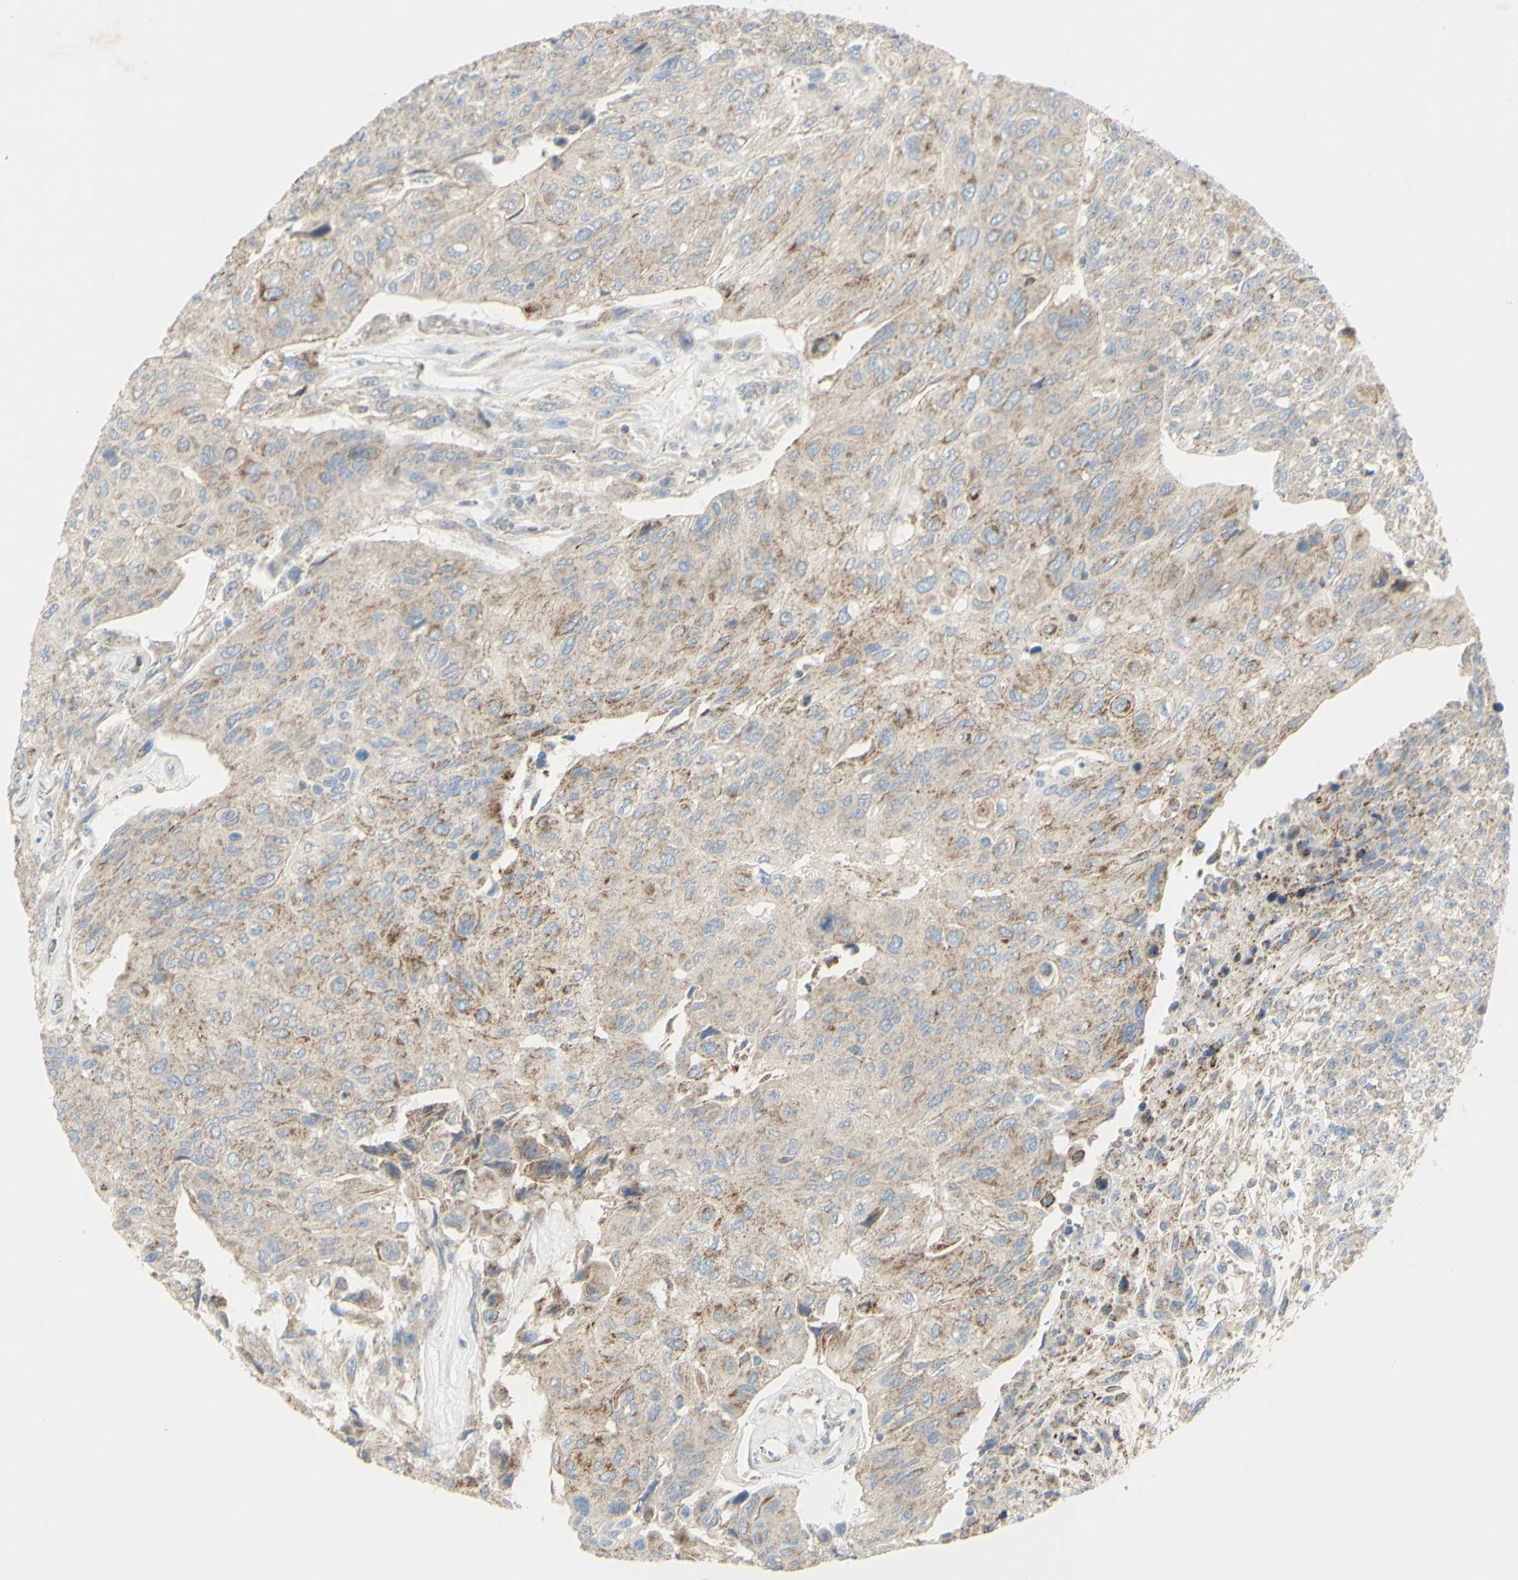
{"staining": {"intensity": "weak", "quantity": "25%-75%", "location": "cytoplasmic/membranous"}, "tissue": "urothelial cancer", "cell_type": "Tumor cells", "image_type": "cancer", "snomed": [{"axis": "morphology", "description": "Urothelial carcinoma, High grade"}, {"axis": "topography", "description": "Urinary bladder"}], "caption": "Immunohistochemical staining of high-grade urothelial carcinoma reveals weak cytoplasmic/membranous protein expression in about 25%-75% of tumor cells. The staining was performed using DAB (3,3'-diaminobenzidine), with brown indicating positive protein expression. Nuclei are stained blue with hematoxylin.", "gene": "CNTNAP1", "patient": {"sex": "male", "age": 66}}